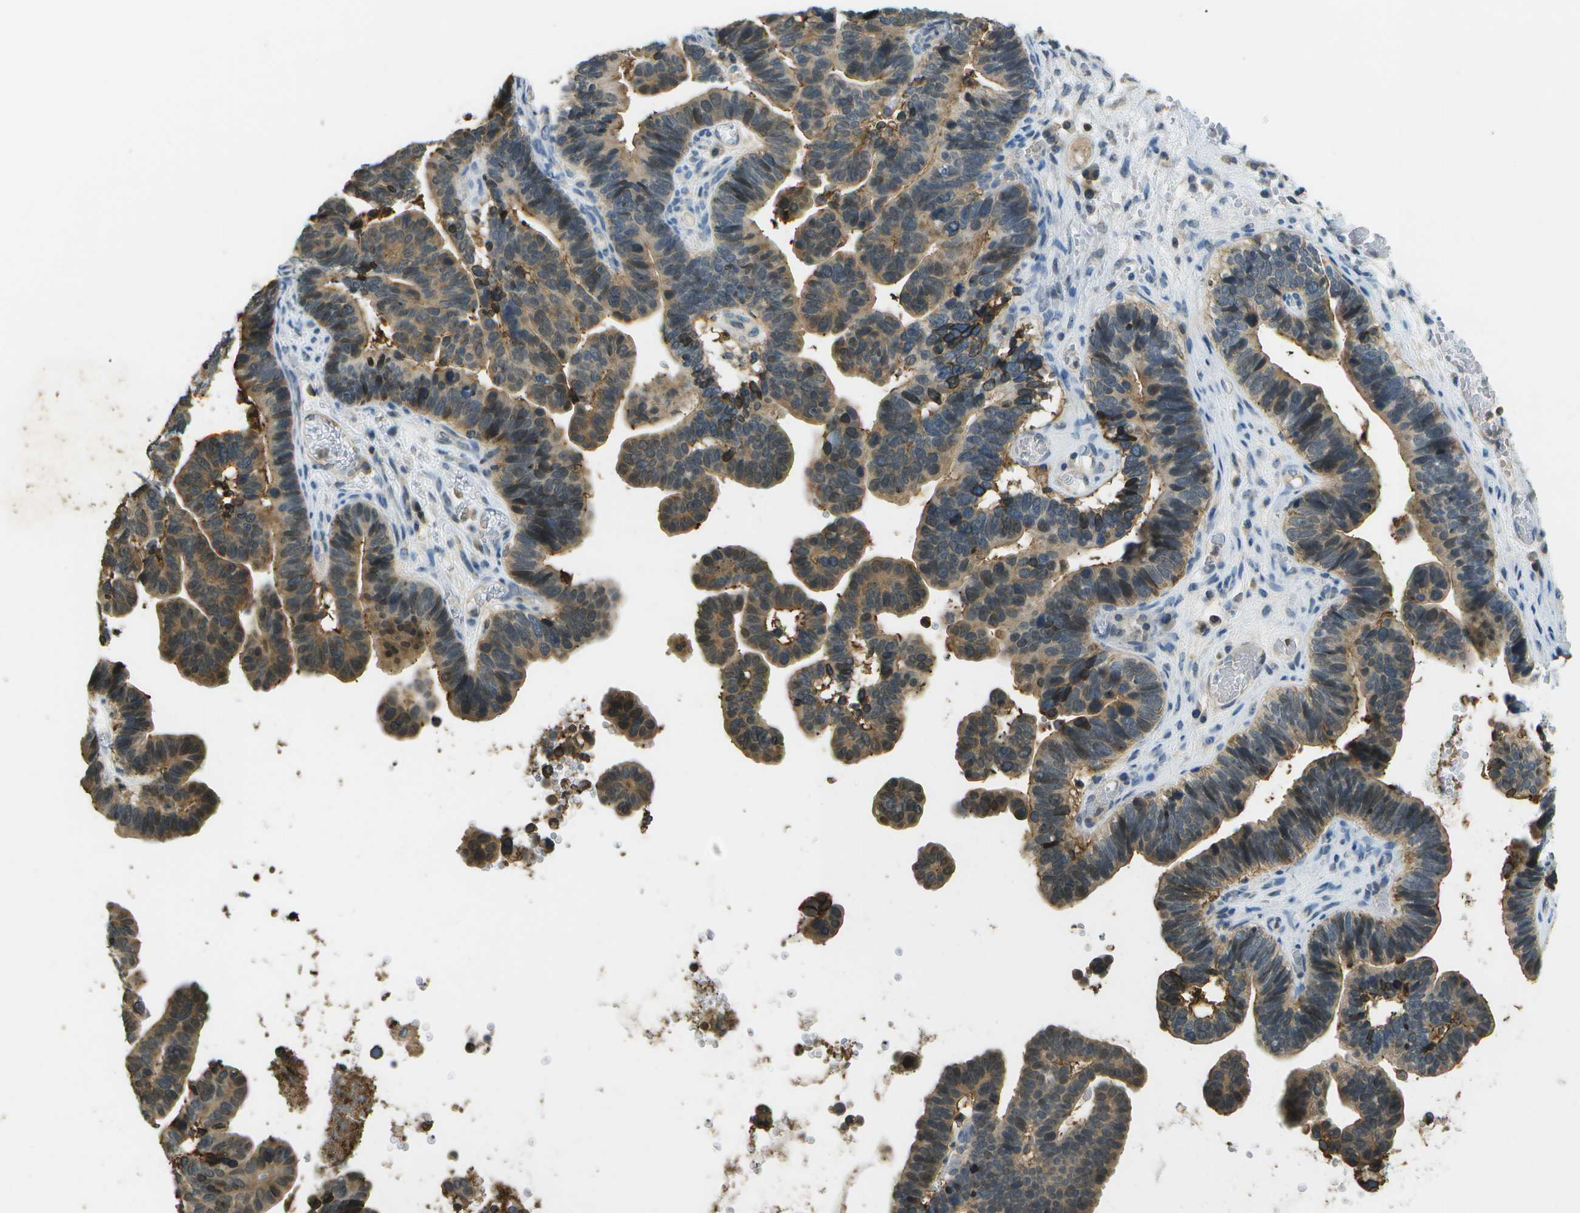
{"staining": {"intensity": "moderate", "quantity": ">75%", "location": "cytoplasmic/membranous"}, "tissue": "ovarian cancer", "cell_type": "Tumor cells", "image_type": "cancer", "snomed": [{"axis": "morphology", "description": "Cystadenocarcinoma, serous, NOS"}, {"axis": "topography", "description": "Ovary"}], "caption": "Serous cystadenocarcinoma (ovarian) was stained to show a protein in brown. There is medium levels of moderate cytoplasmic/membranous expression in approximately >75% of tumor cells.", "gene": "LRRC66", "patient": {"sex": "female", "age": 56}}